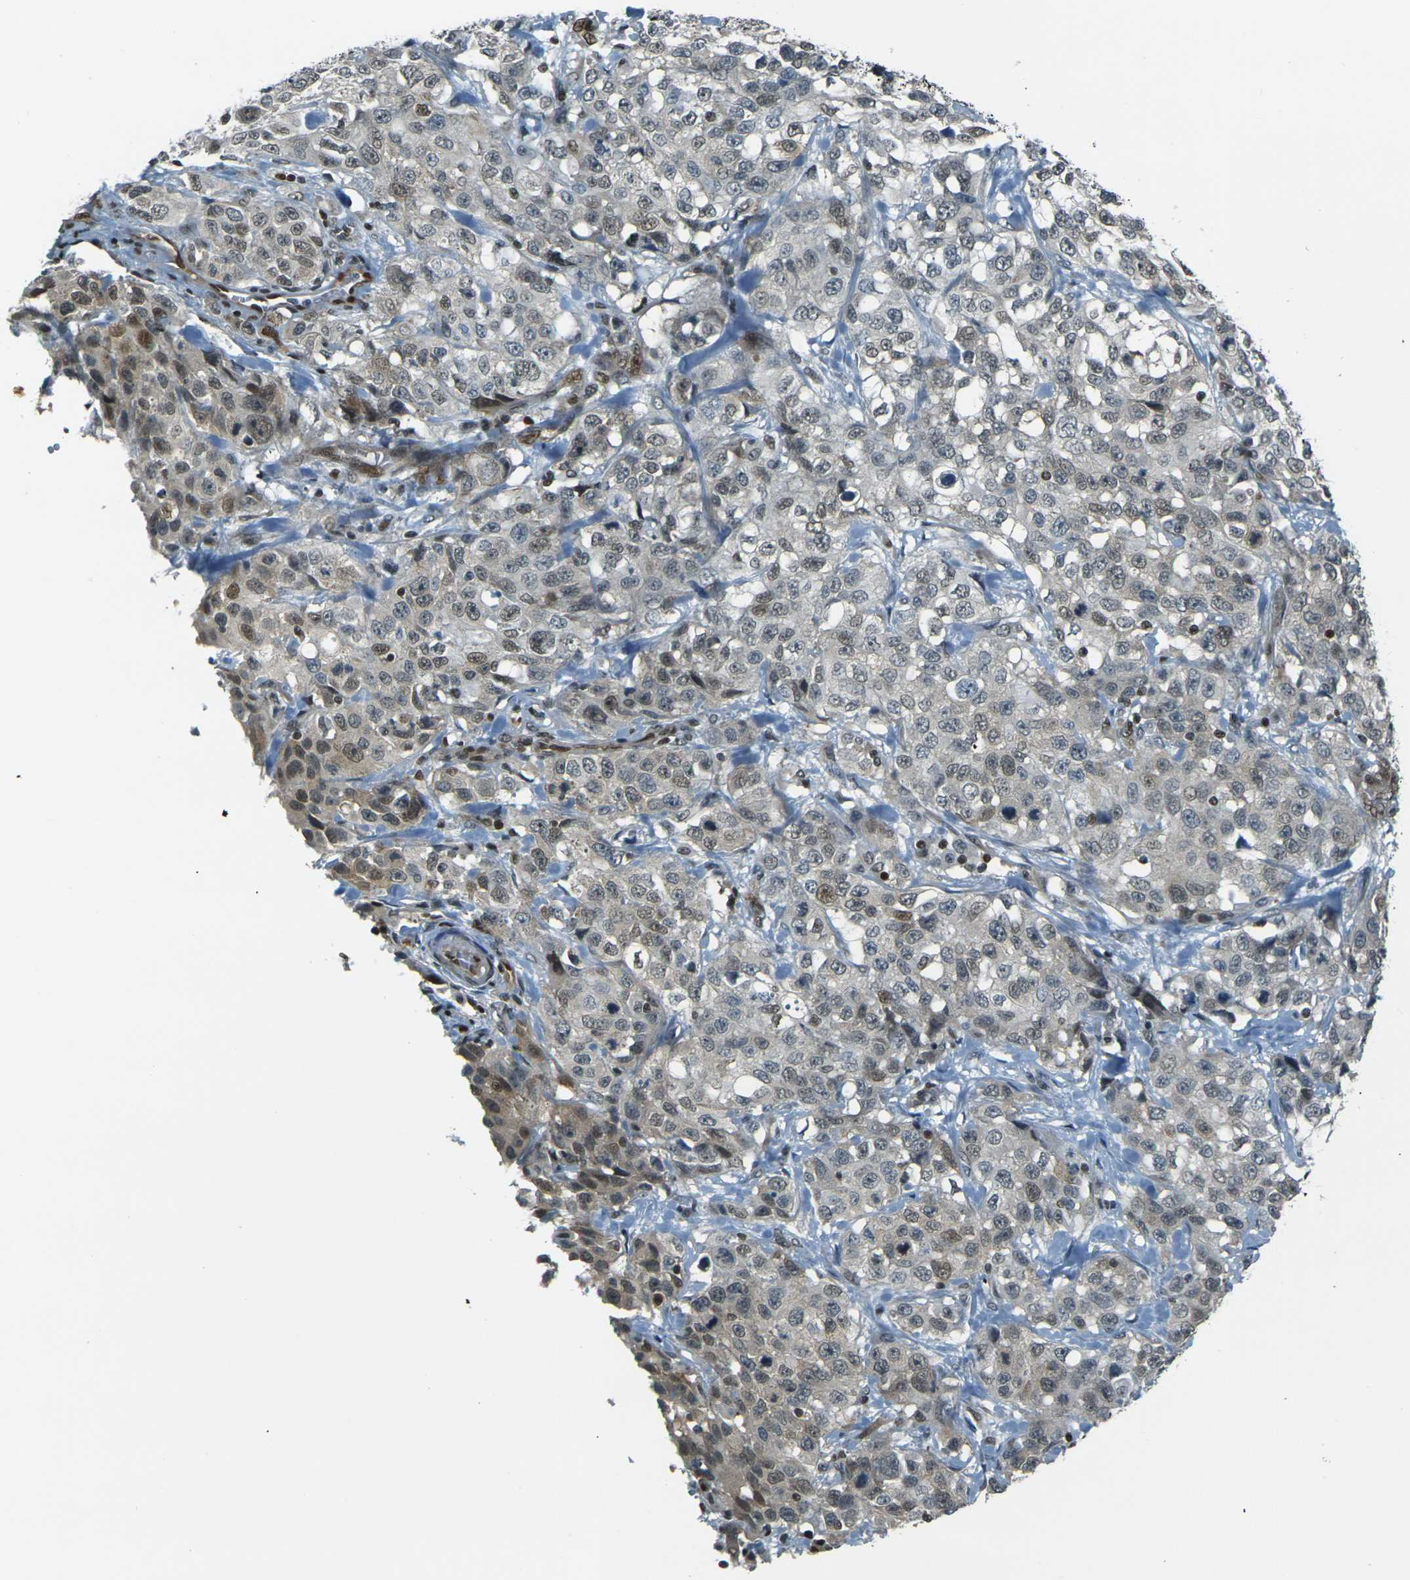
{"staining": {"intensity": "weak", "quantity": "25%-75%", "location": "nuclear"}, "tissue": "stomach cancer", "cell_type": "Tumor cells", "image_type": "cancer", "snomed": [{"axis": "morphology", "description": "Normal tissue, NOS"}, {"axis": "morphology", "description": "Adenocarcinoma, NOS"}, {"axis": "topography", "description": "Stomach"}], "caption": "Adenocarcinoma (stomach) tissue reveals weak nuclear expression in about 25%-75% of tumor cells, visualized by immunohistochemistry.", "gene": "NHEJ1", "patient": {"sex": "male", "age": 48}}